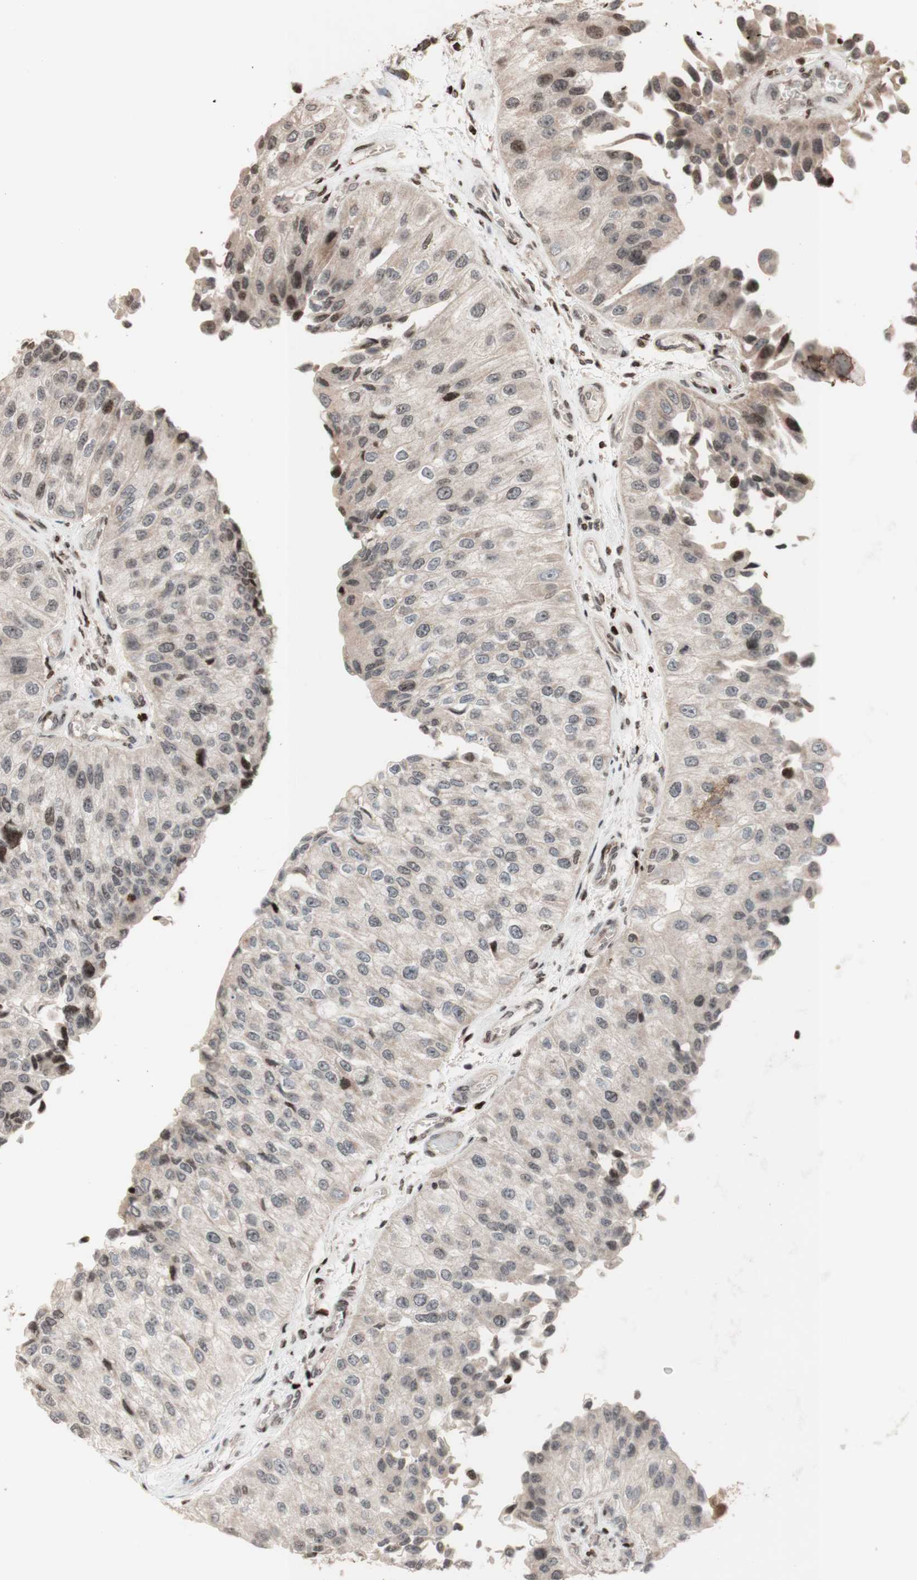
{"staining": {"intensity": "negative", "quantity": "none", "location": "none"}, "tissue": "urothelial cancer", "cell_type": "Tumor cells", "image_type": "cancer", "snomed": [{"axis": "morphology", "description": "Urothelial carcinoma, High grade"}, {"axis": "topography", "description": "Kidney"}, {"axis": "topography", "description": "Urinary bladder"}], "caption": "Immunohistochemistry image of neoplastic tissue: urothelial carcinoma (high-grade) stained with DAB (3,3'-diaminobenzidine) shows no significant protein staining in tumor cells.", "gene": "POLA1", "patient": {"sex": "male", "age": 77}}